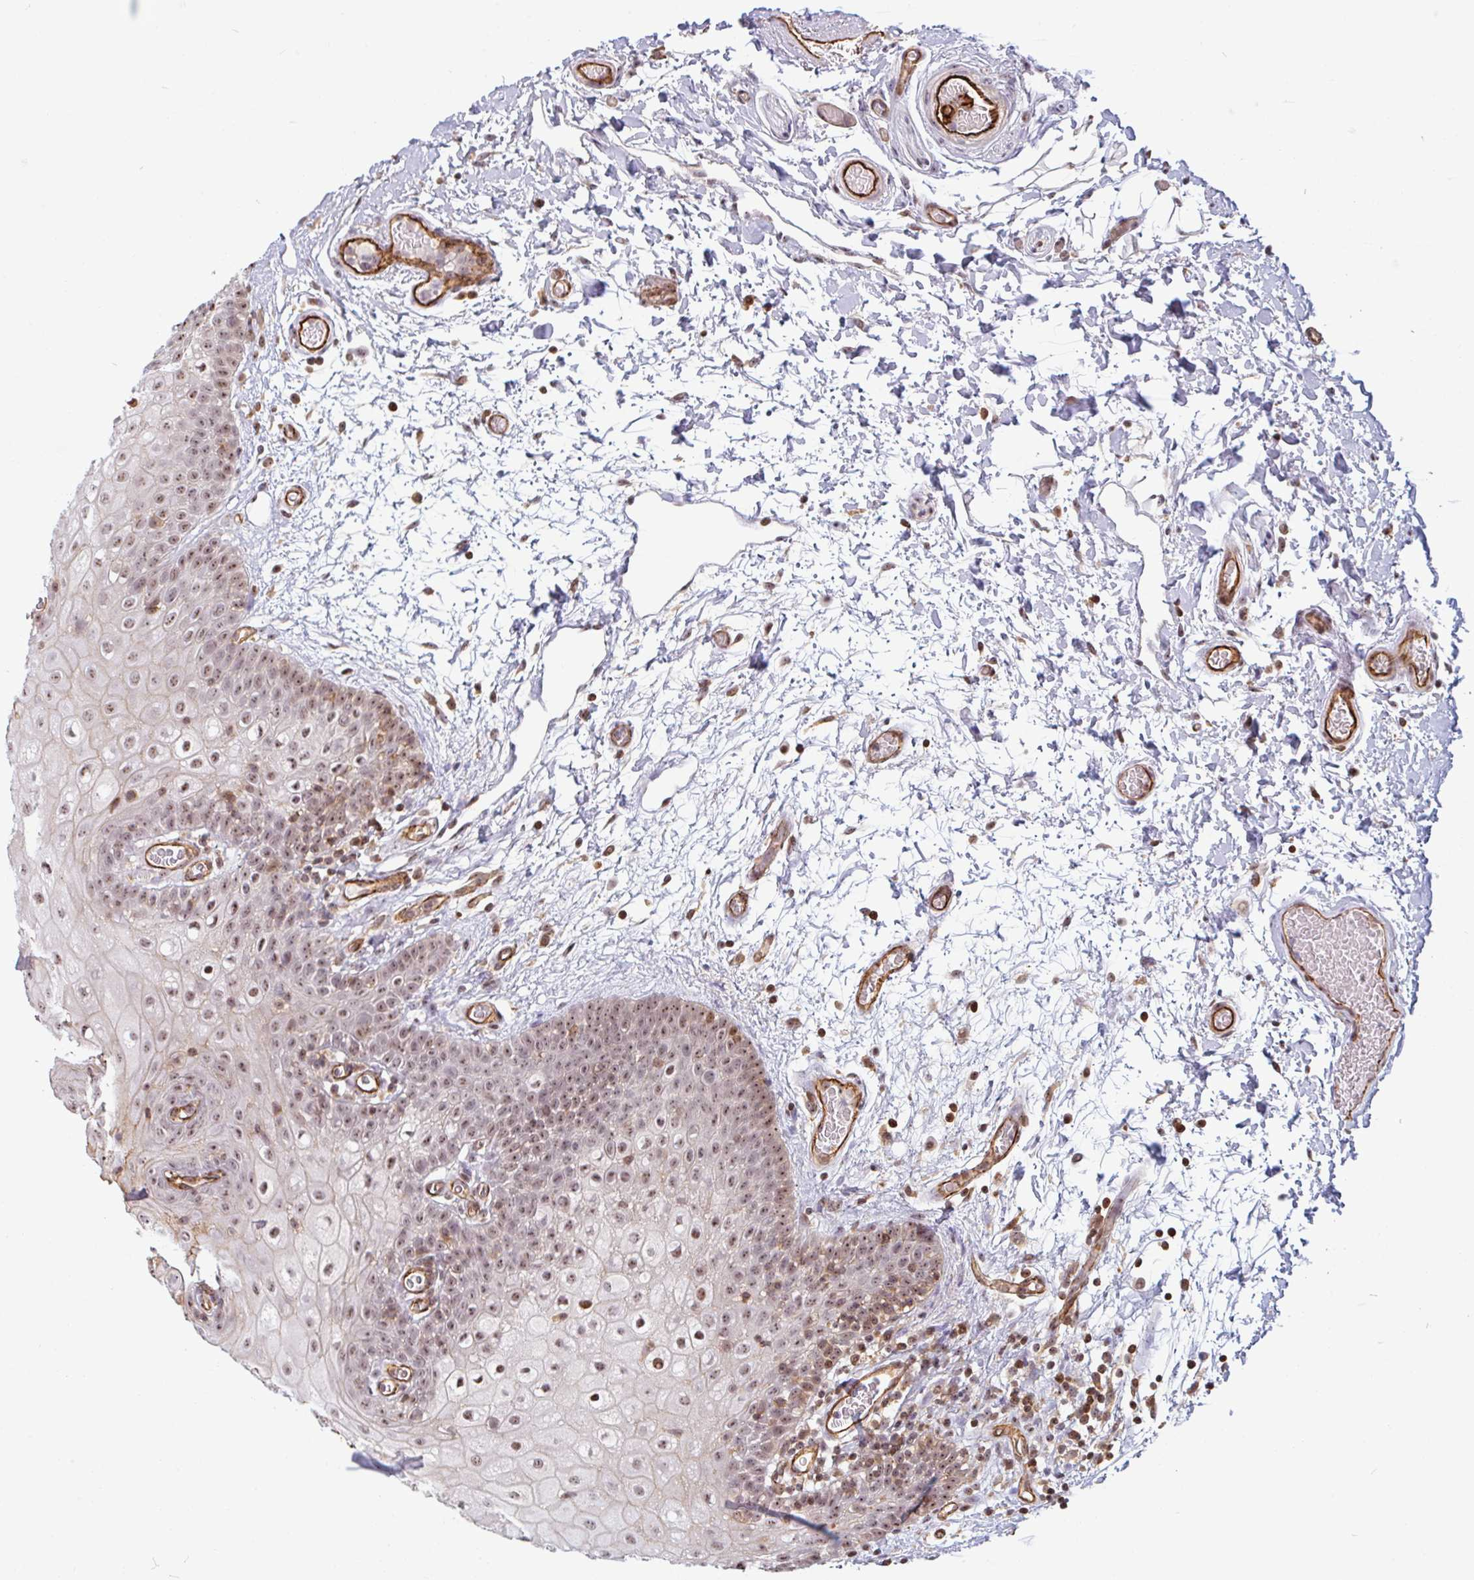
{"staining": {"intensity": "moderate", "quantity": ">75%", "location": "cytoplasmic/membranous,nuclear"}, "tissue": "oral mucosa", "cell_type": "Squamous epithelial cells", "image_type": "normal", "snomed": [{"axis": "morphology", "description": "Normal tissue, NOS"}, {"axis": "morphology", "description": "Squamous cell carcinoma, NOS"}, {"axis": "topography", "description": "Oral tissue"}, {"axis": "topography", "description": "Tounge, NOS"}, {"axis": "topography", "description": "Head-Neck"}], "caption": "This is a photomicrograph of immunohistochemistry staining of normal oral mucosa, which shows moderate positivity in the cytoplasmic/membranous,nuclear of squamous epithelial cells.", "gene": "ZNF689", "patient": {"sex": "male", "age": 76}}